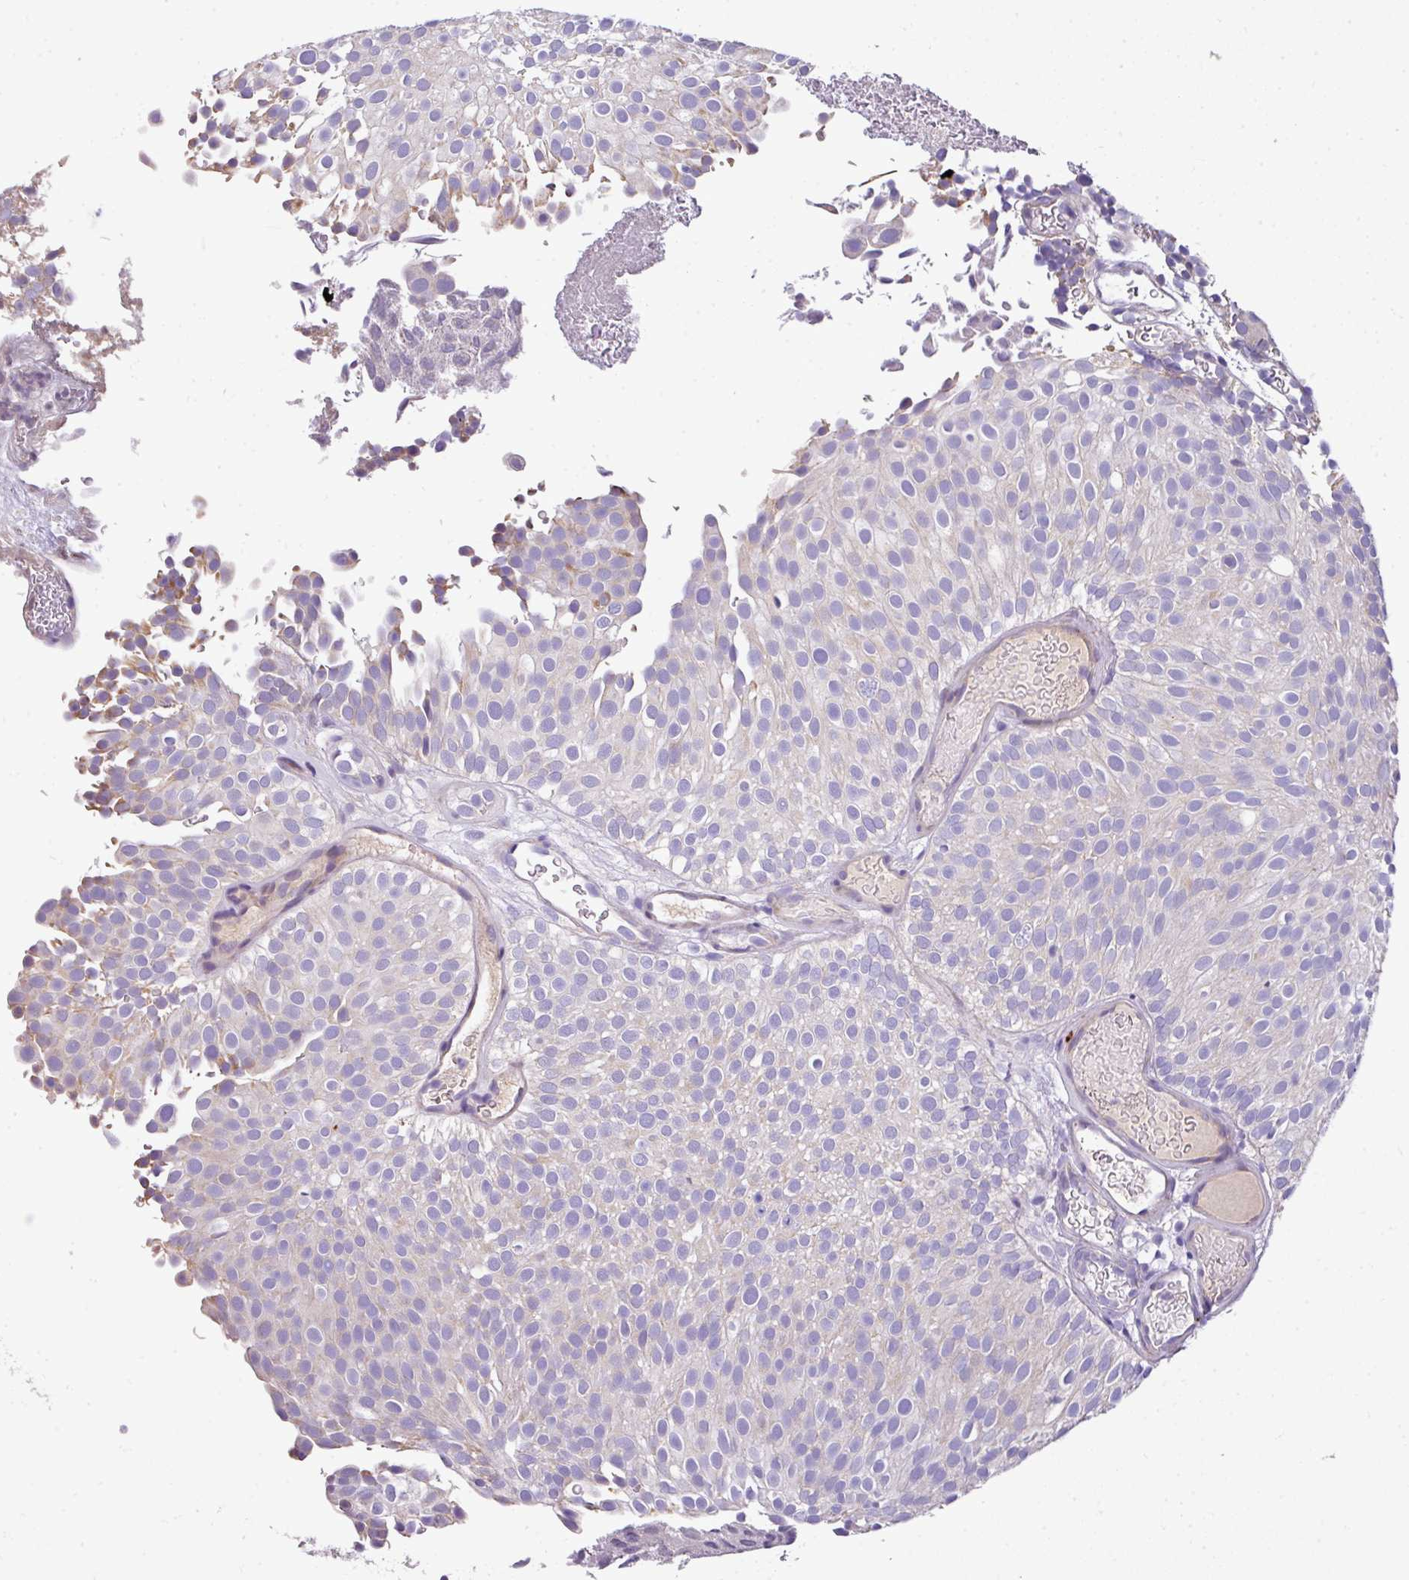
{"staining": {"intensity": "negative", "quantity": "none", "location": "none"}, "tissue": "urothelial cancer", "cell_type": "Tumor cells", "image_type": "cancer", "snomed": [{"axis": "morphology", "description": "Urothelial carcinoma, Low grade"}, {"axis": "topography", "description": "Urinary bladder"}], "caption": "Protein analysis of urothelial carcinoma (low-grade) exhibits no significant positivity in tumor cells.", "gene": "ANXA2R", "patient": {"sex": "male", "age": 78}}